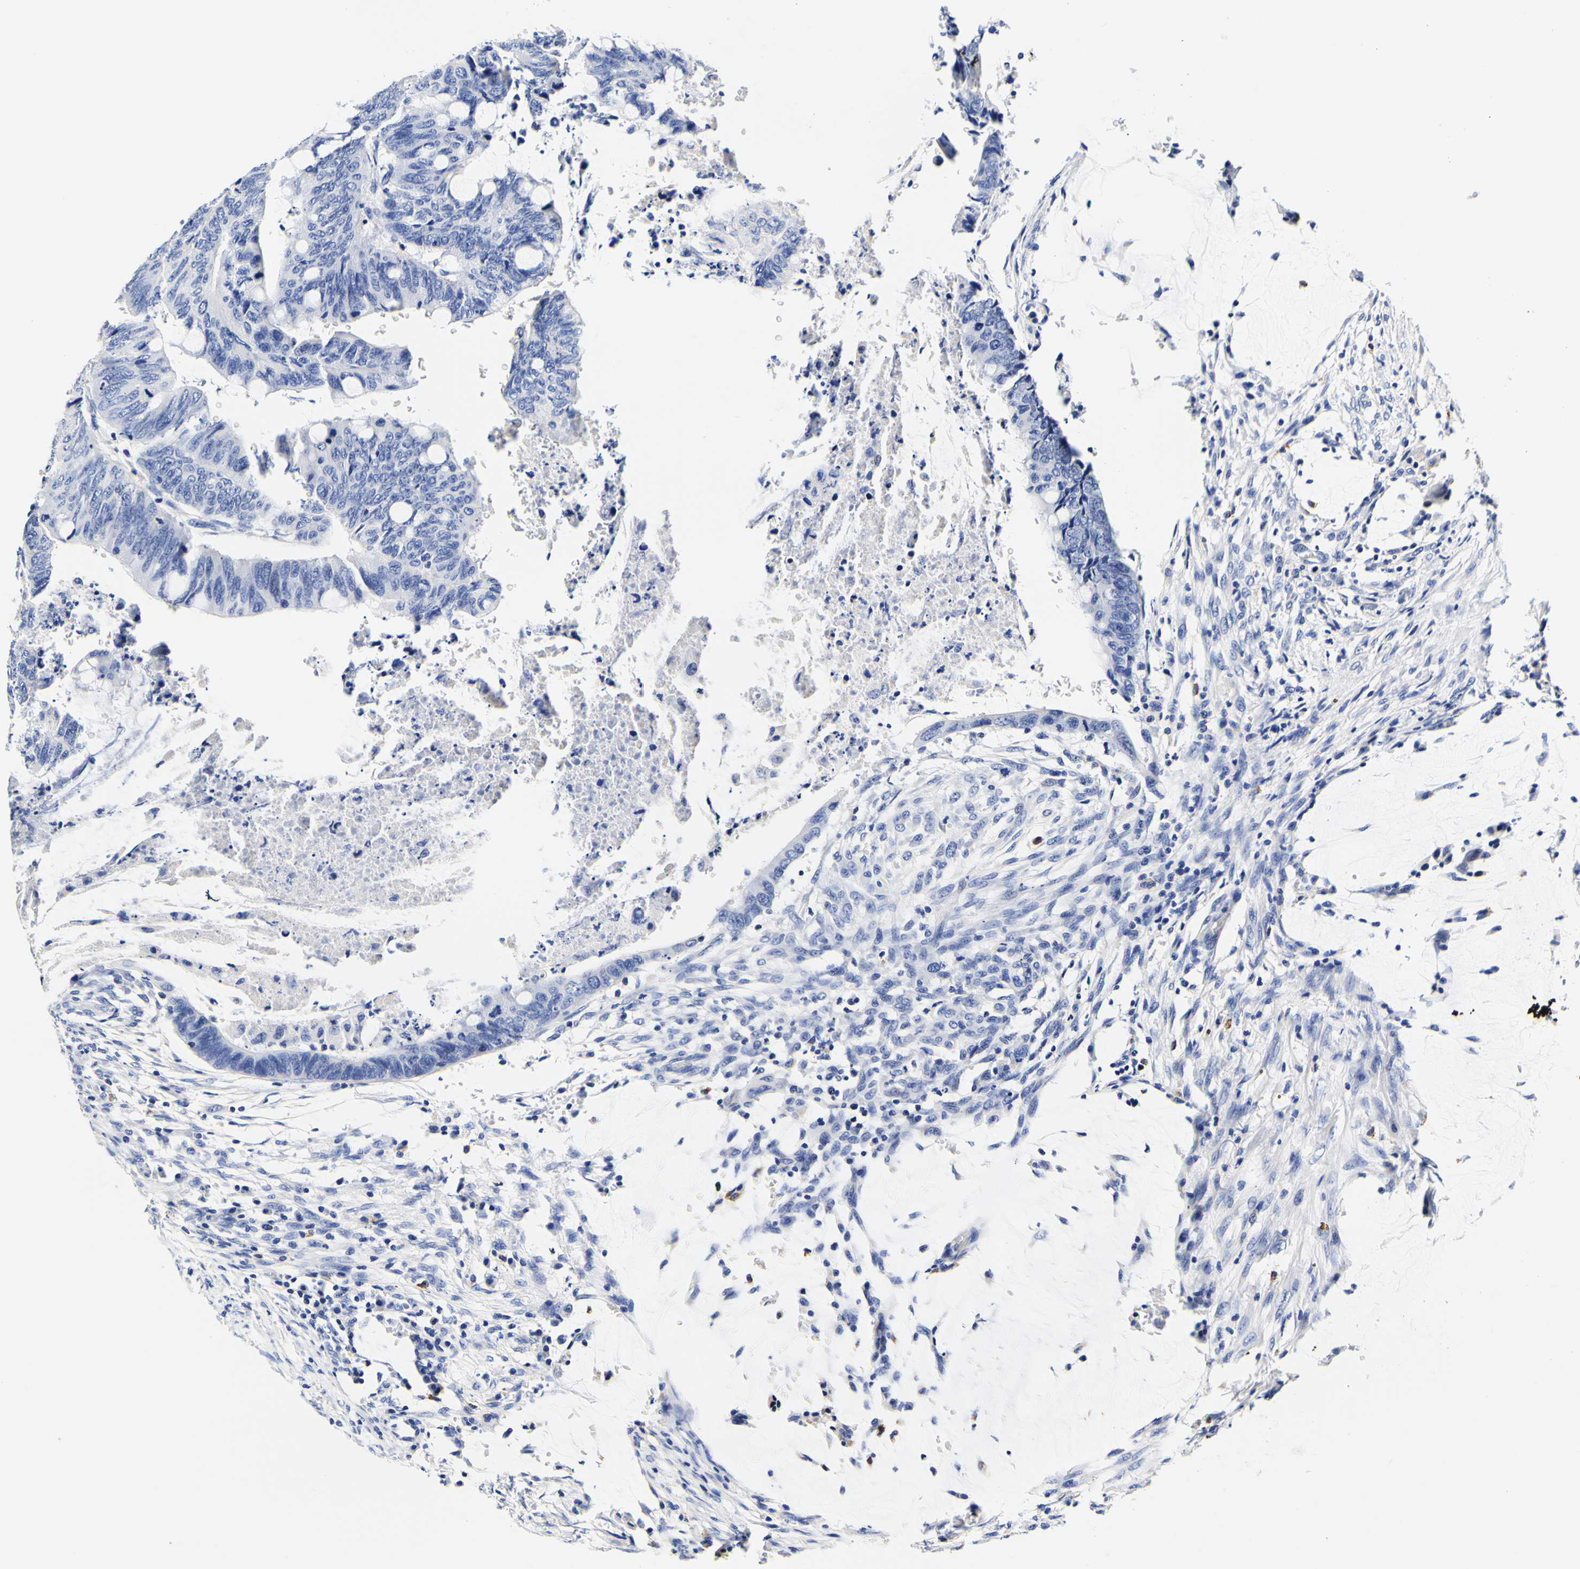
{"staining": {"intensity": "weak", "quantity": "<25%", "location": "cytoplasmic/membranous"}, "tissue": "colorectal cancer", "cell_type": "Tumor cells", "image_type": "cancer", "snomed": [{"axis": "morphology", "description": "Normal tissue, NOS"}, {"axis": "morphology", "description": "Adenocarcinoma, NOS"}, {"axis": "topography", "description": "Rectum"}, {"axis": "topography", "description": "Peripheral nerve tissue"}], "caption": "Tumor cells show no significant staining in colorectal cancer (adenocarcinoma). (DAB immunohistochemistry with hematoxylin counter stain).", "gene": "CAMK4", "patient": {"sex": "male", "age": 92}}